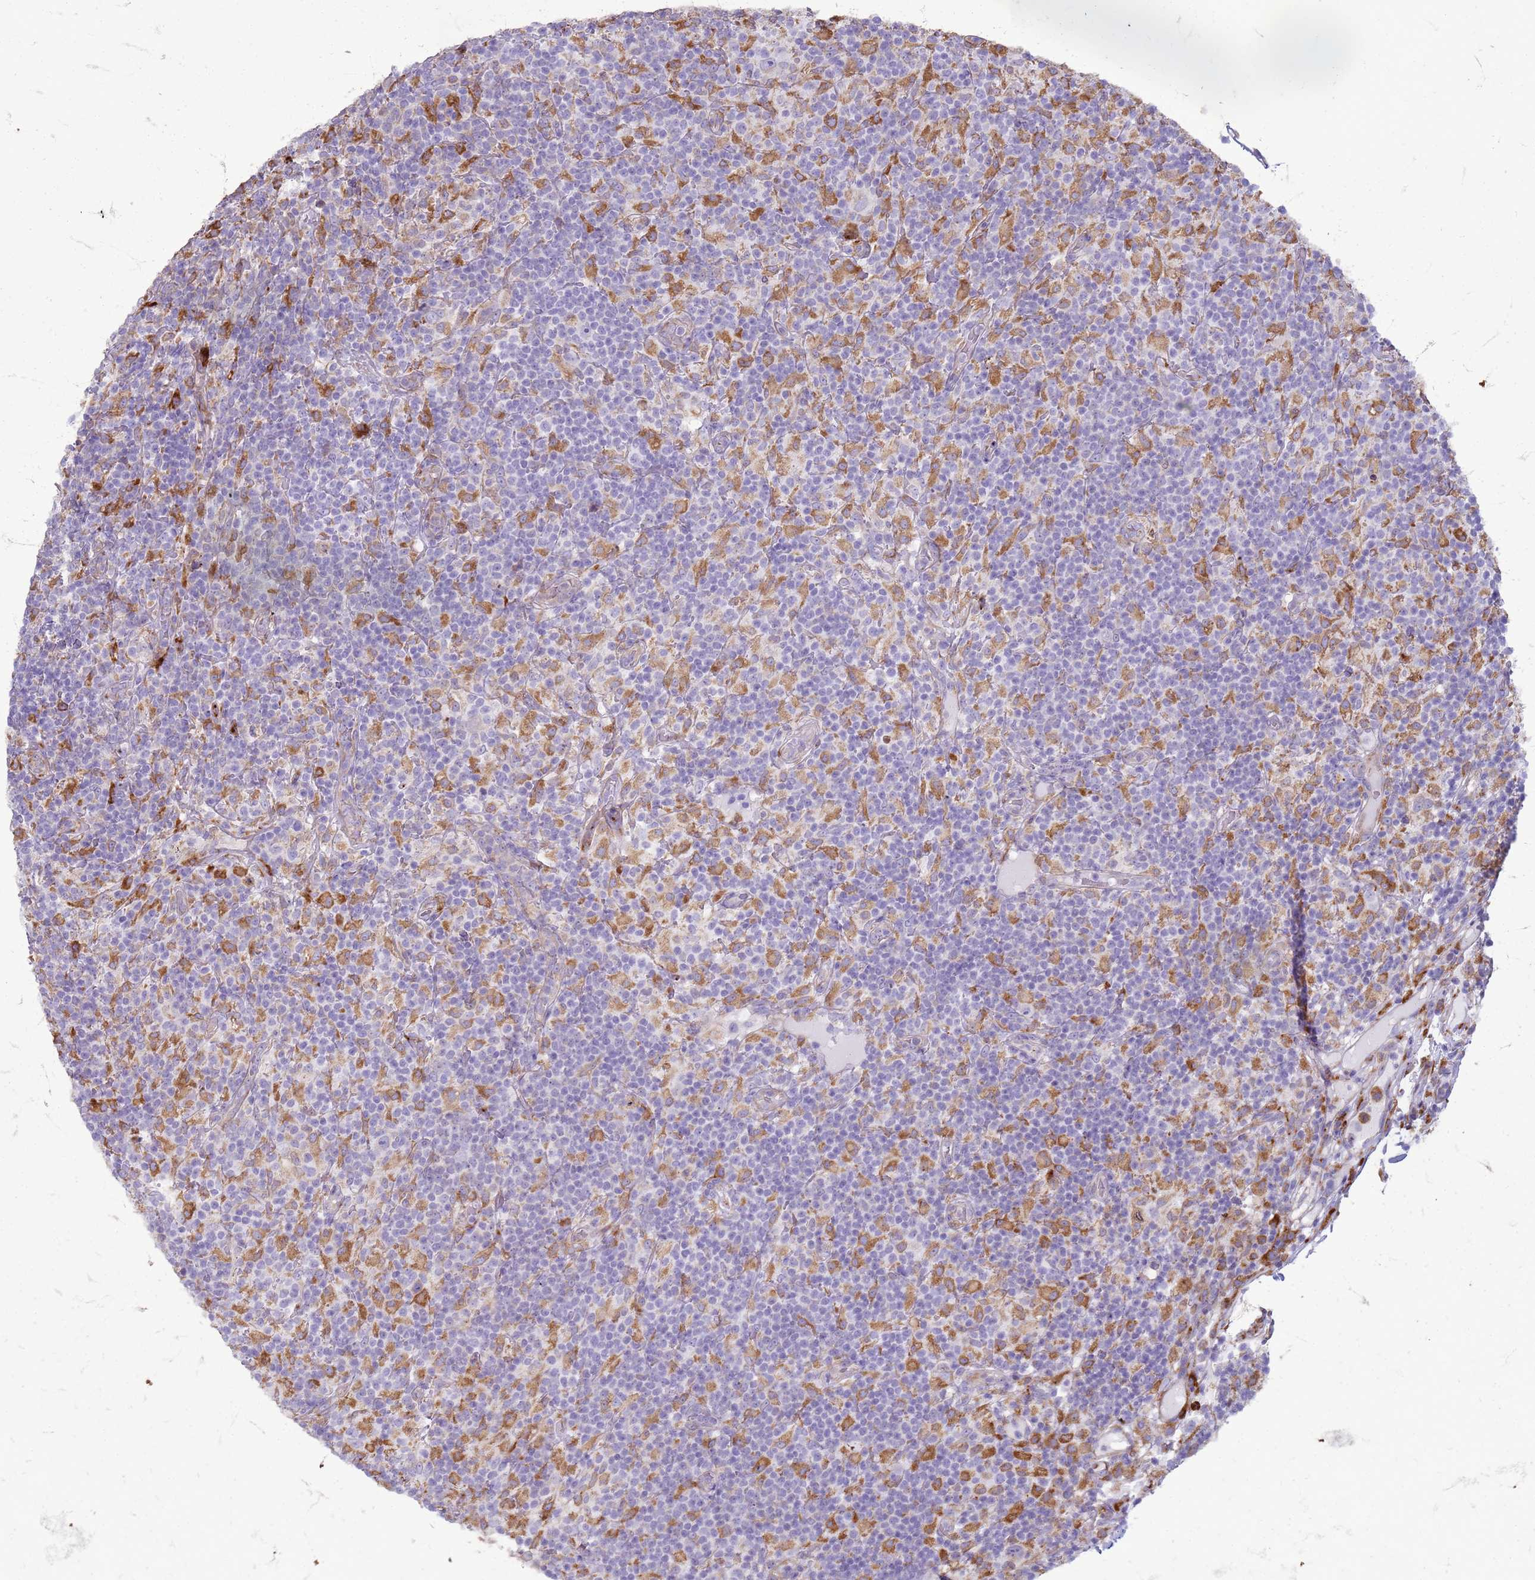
{"staining": {"intensity": "negative", "quantity": "none", "location": "none"}, "tissue": "lymphoma", "cell_type": "Tumor cells", "image_type": "cancer", "snomed": [{"axis": "morphology", "description": "Hodgkin's disease, NOS"}, {"axis": "topography", "description": "Lymph node"}], "caption": "DAB immunohistochemical staining of lymphoma reveals no significant expression in tumor cells.", "gene": "PDK3", "patient": {"sex": "male", "age": 70}}